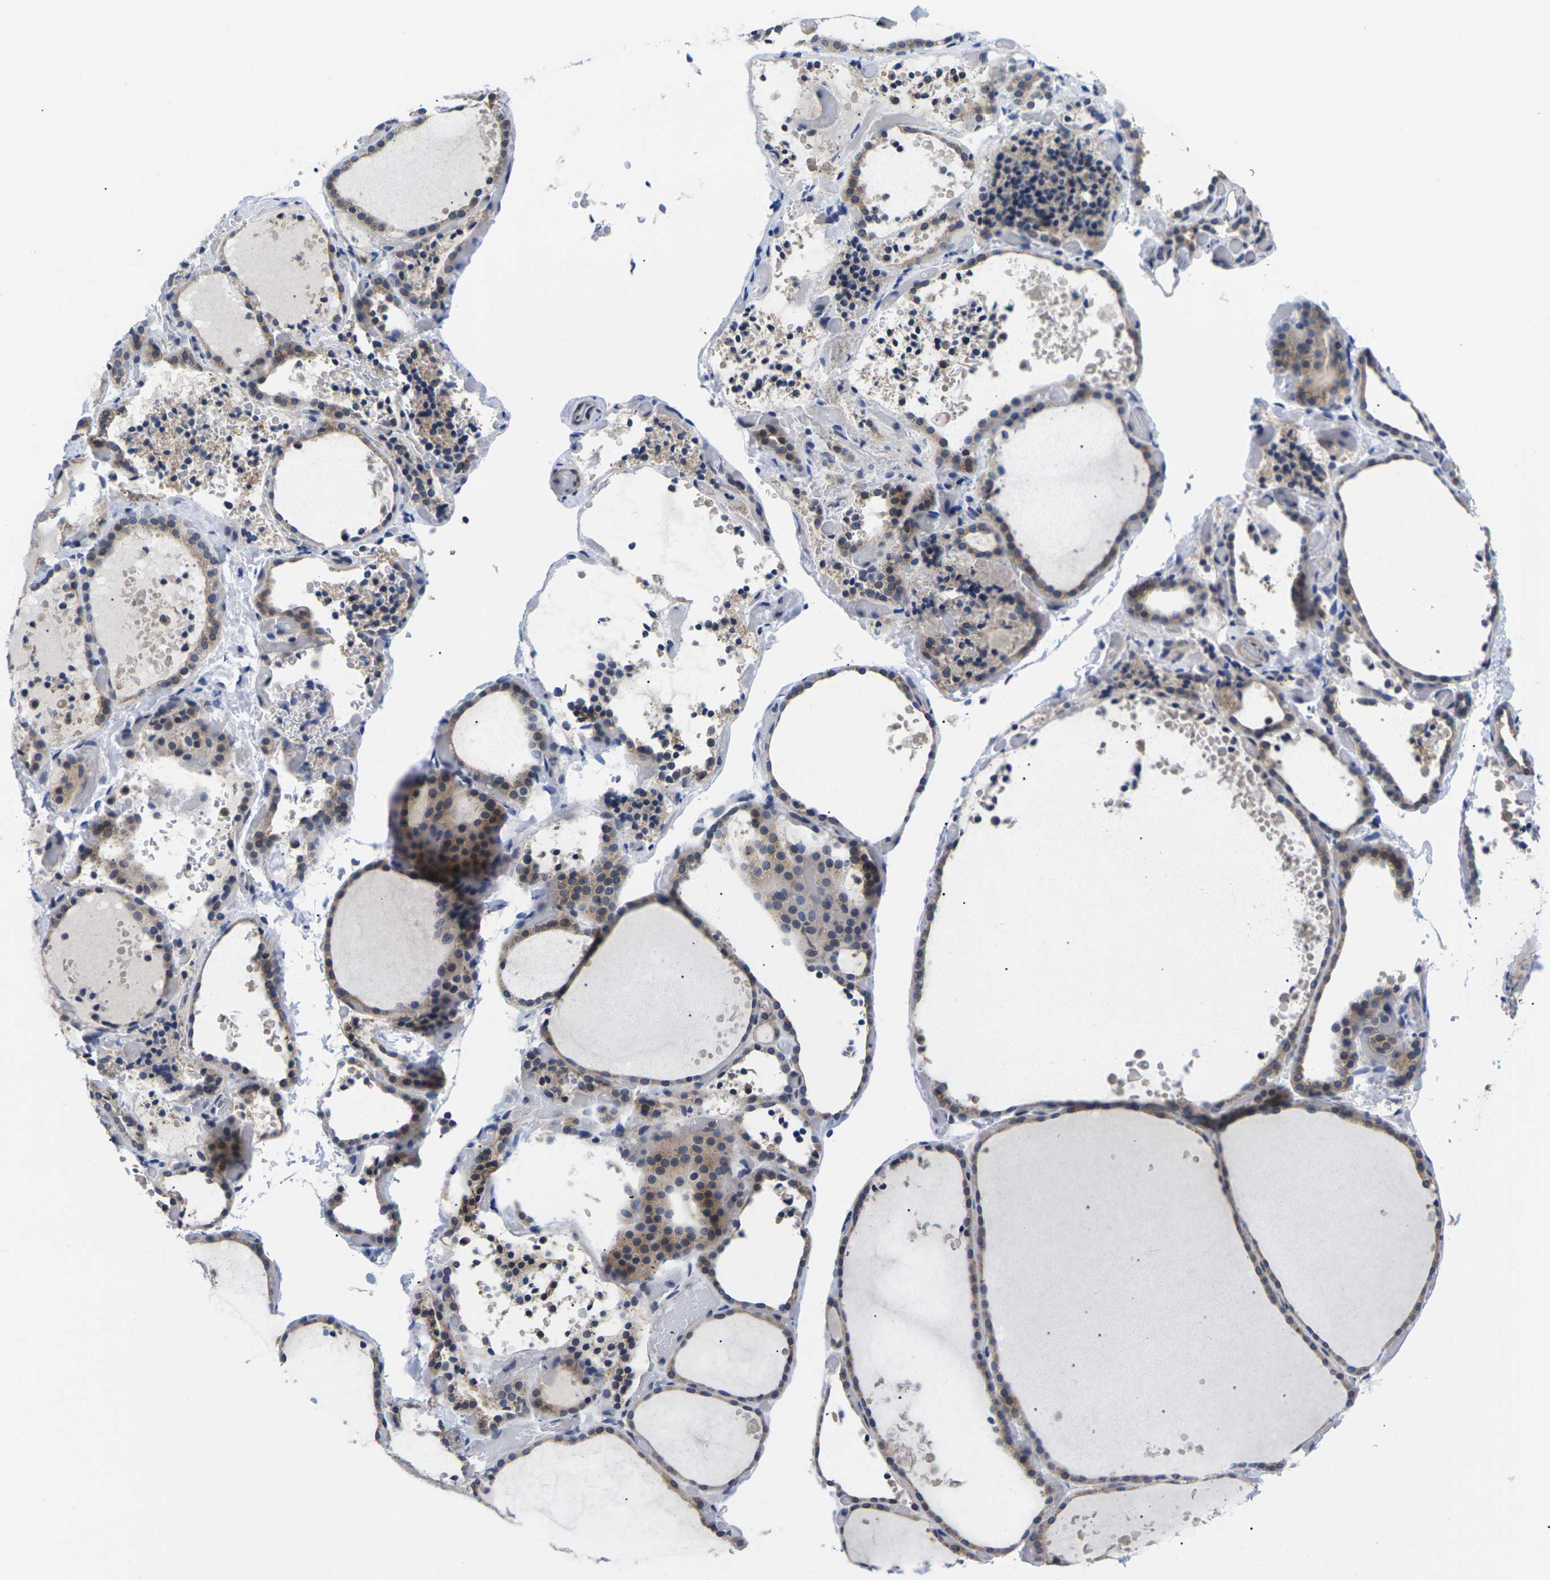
{"staining": {"intensity": "weak", "quantity": ">75%", "location": "cytoplasmic/membranous"}, "tissue": "thyroid gland", "cell_type": "Glandular cells", "image_type": "normal", "snomed": [{"axis": "morphology", "description": "Normal tissue, NOS"}, {"axis": "topography", "description": "Thyroid gland"}], "caption": "Glandular cells display low levels of weak cytoplasmic/membranous staining in approximately >75% of cells in normal thyroid gland.", "gene": "ST6GAL2", "patient": {"sex": "female", "age": 44}}